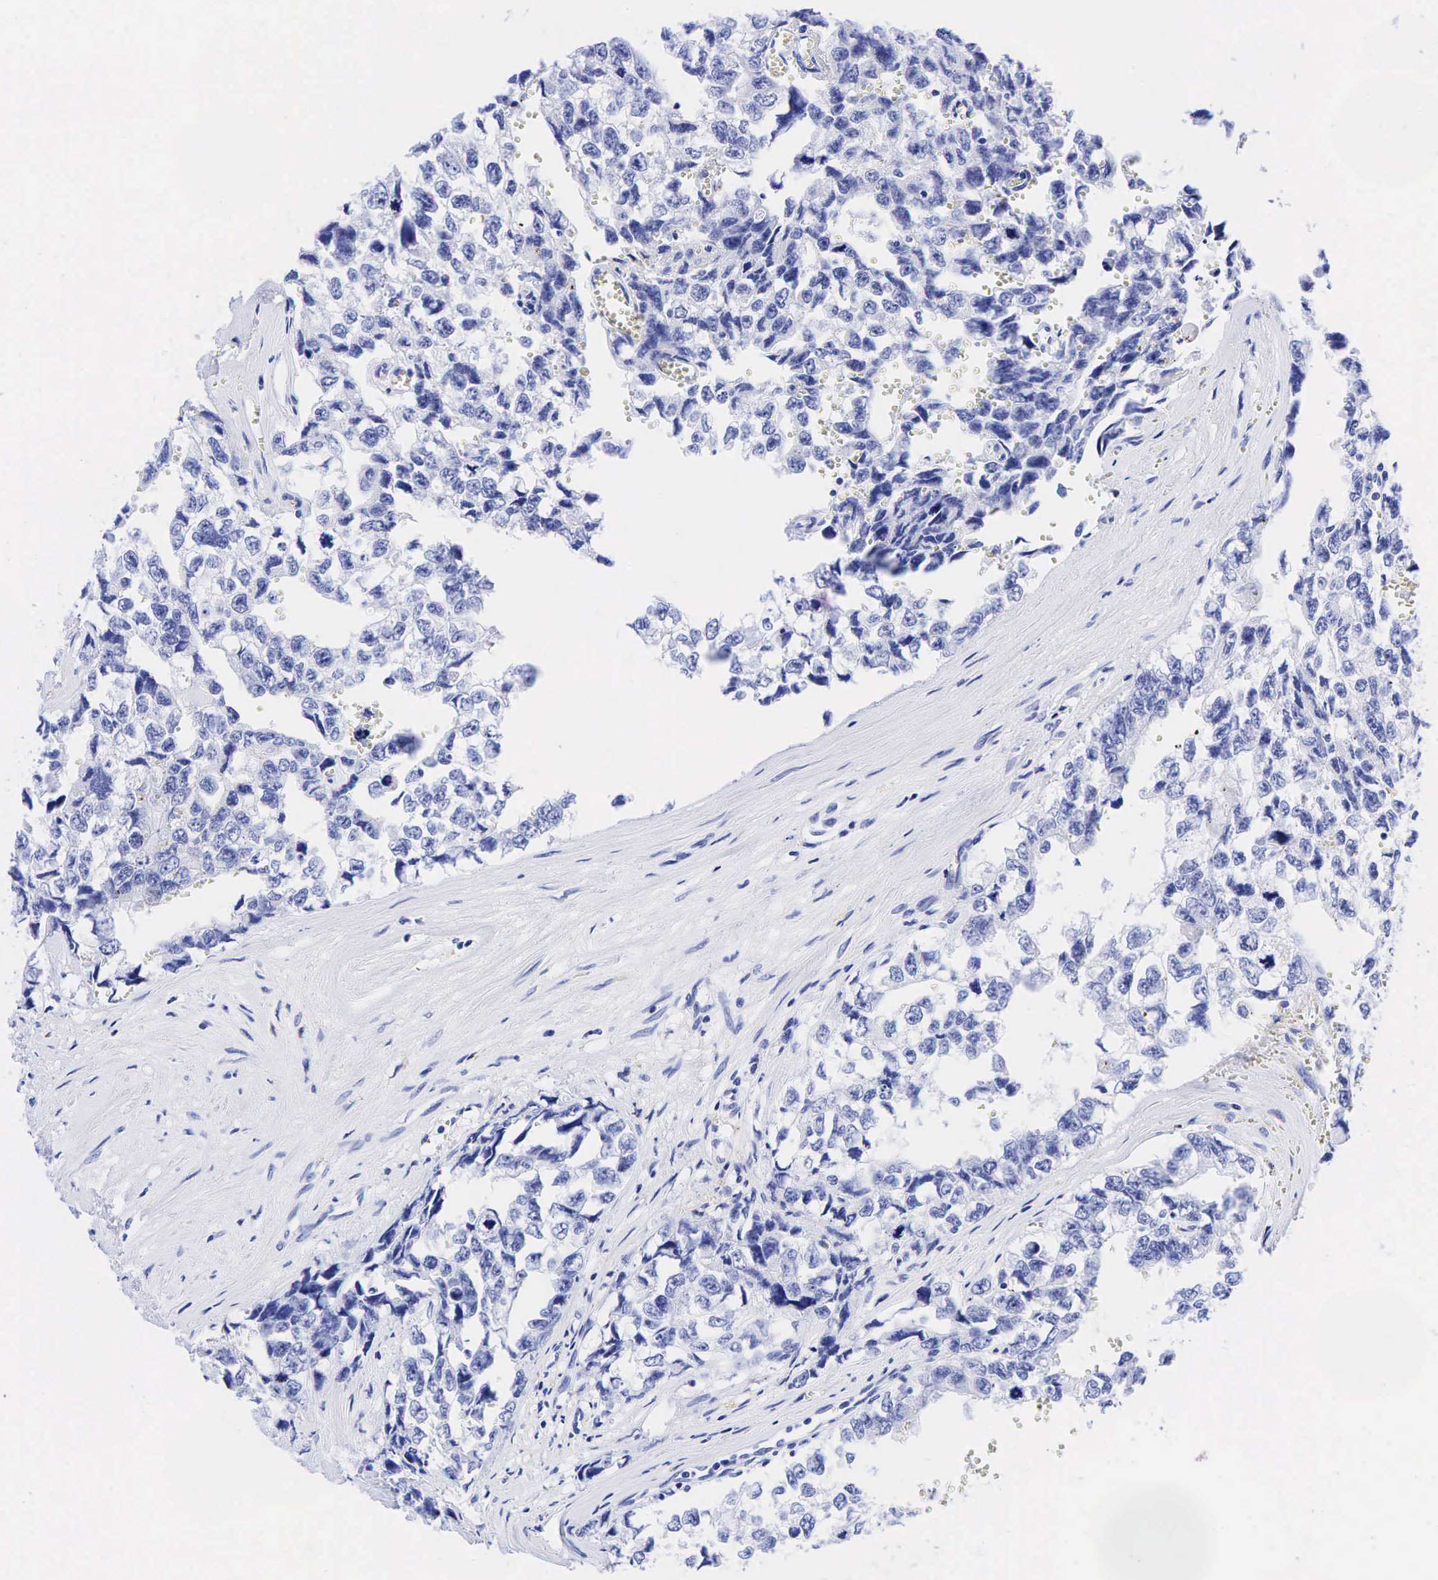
{"staining": {"intensity": "negative", "quantity": "none", "location": "none"}, "tissue": "testis cancer", "cell_type": "Tumor cells", "image_type": "cancer", "snomed": [{"axis": "morphology", "description": "Carcinoma, Embryonal, NOS"}, {"axis": "topography", "description": "Testis"}], "caption": "The histopathology image reveals no staining of tumor cells in embryonal carcinoma (testis).", "gene": "ESR1", "patient": {"sex": "male", "age": 31}}